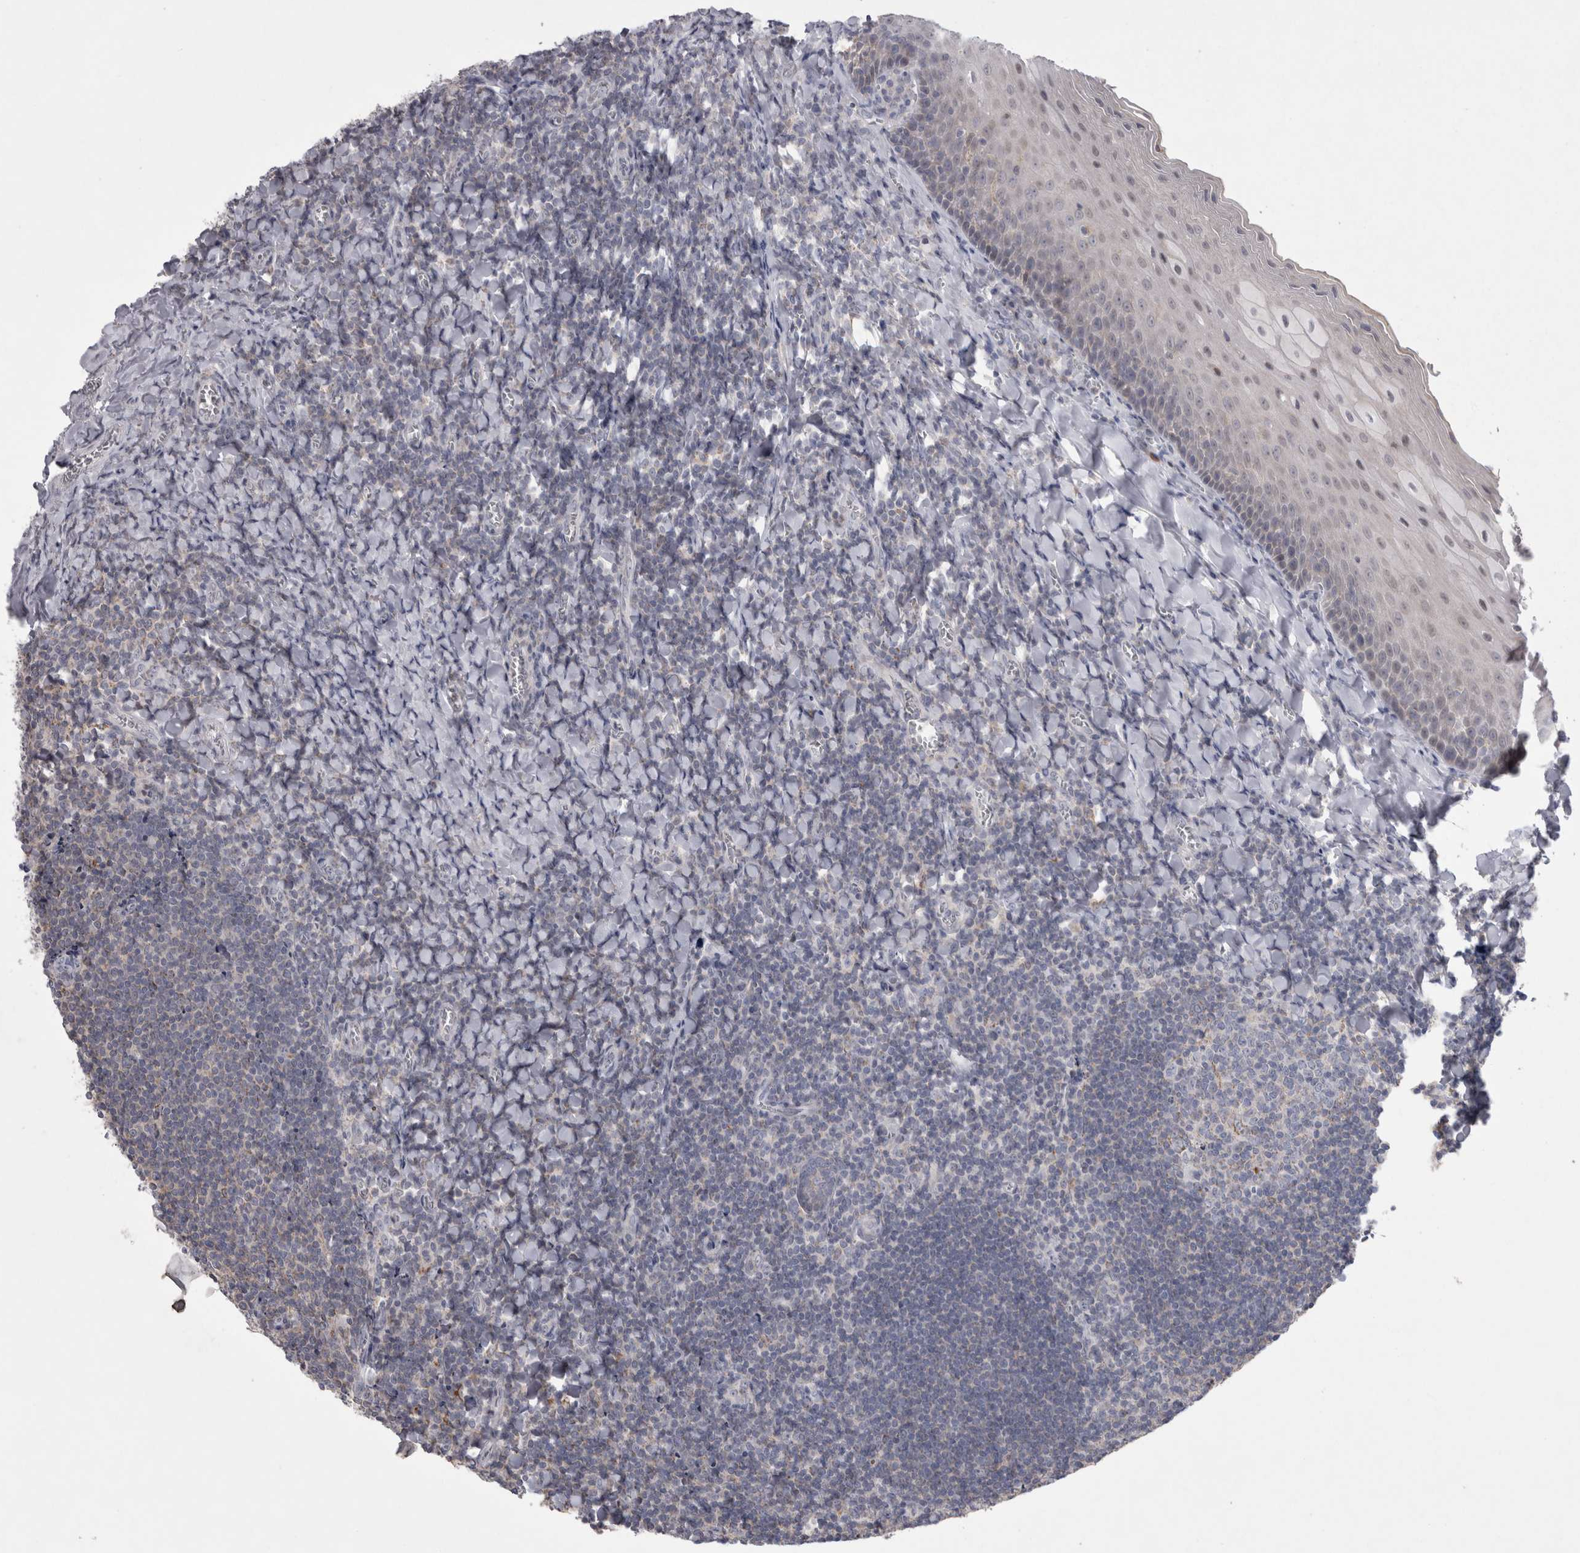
{"staining": {"intensity": "weak", "quantity": "25%-75%", "location": "cytoplasmic/membranous"}, "tissue": "tonsil", "cell_type": "Germinal center cells", "image_type": "normal", "snomed": [{"axis": "morphology", "description": "Normal tissue, NOS"}, {"axis": "topography", "description": "Tonsil"}], "caption": "Immunohistochemistry (IHC) image of unremarkable tonsil: tonsil stained using immunohistochemistry shows low levels of weak protein expression localized specifically in the cytoplasmic/membranous of germinal center cells, appearing as a cytoplasmic/membranous brown color.", "gene": "AGMAT", "patient": {"sex": "male", "age": 27}}